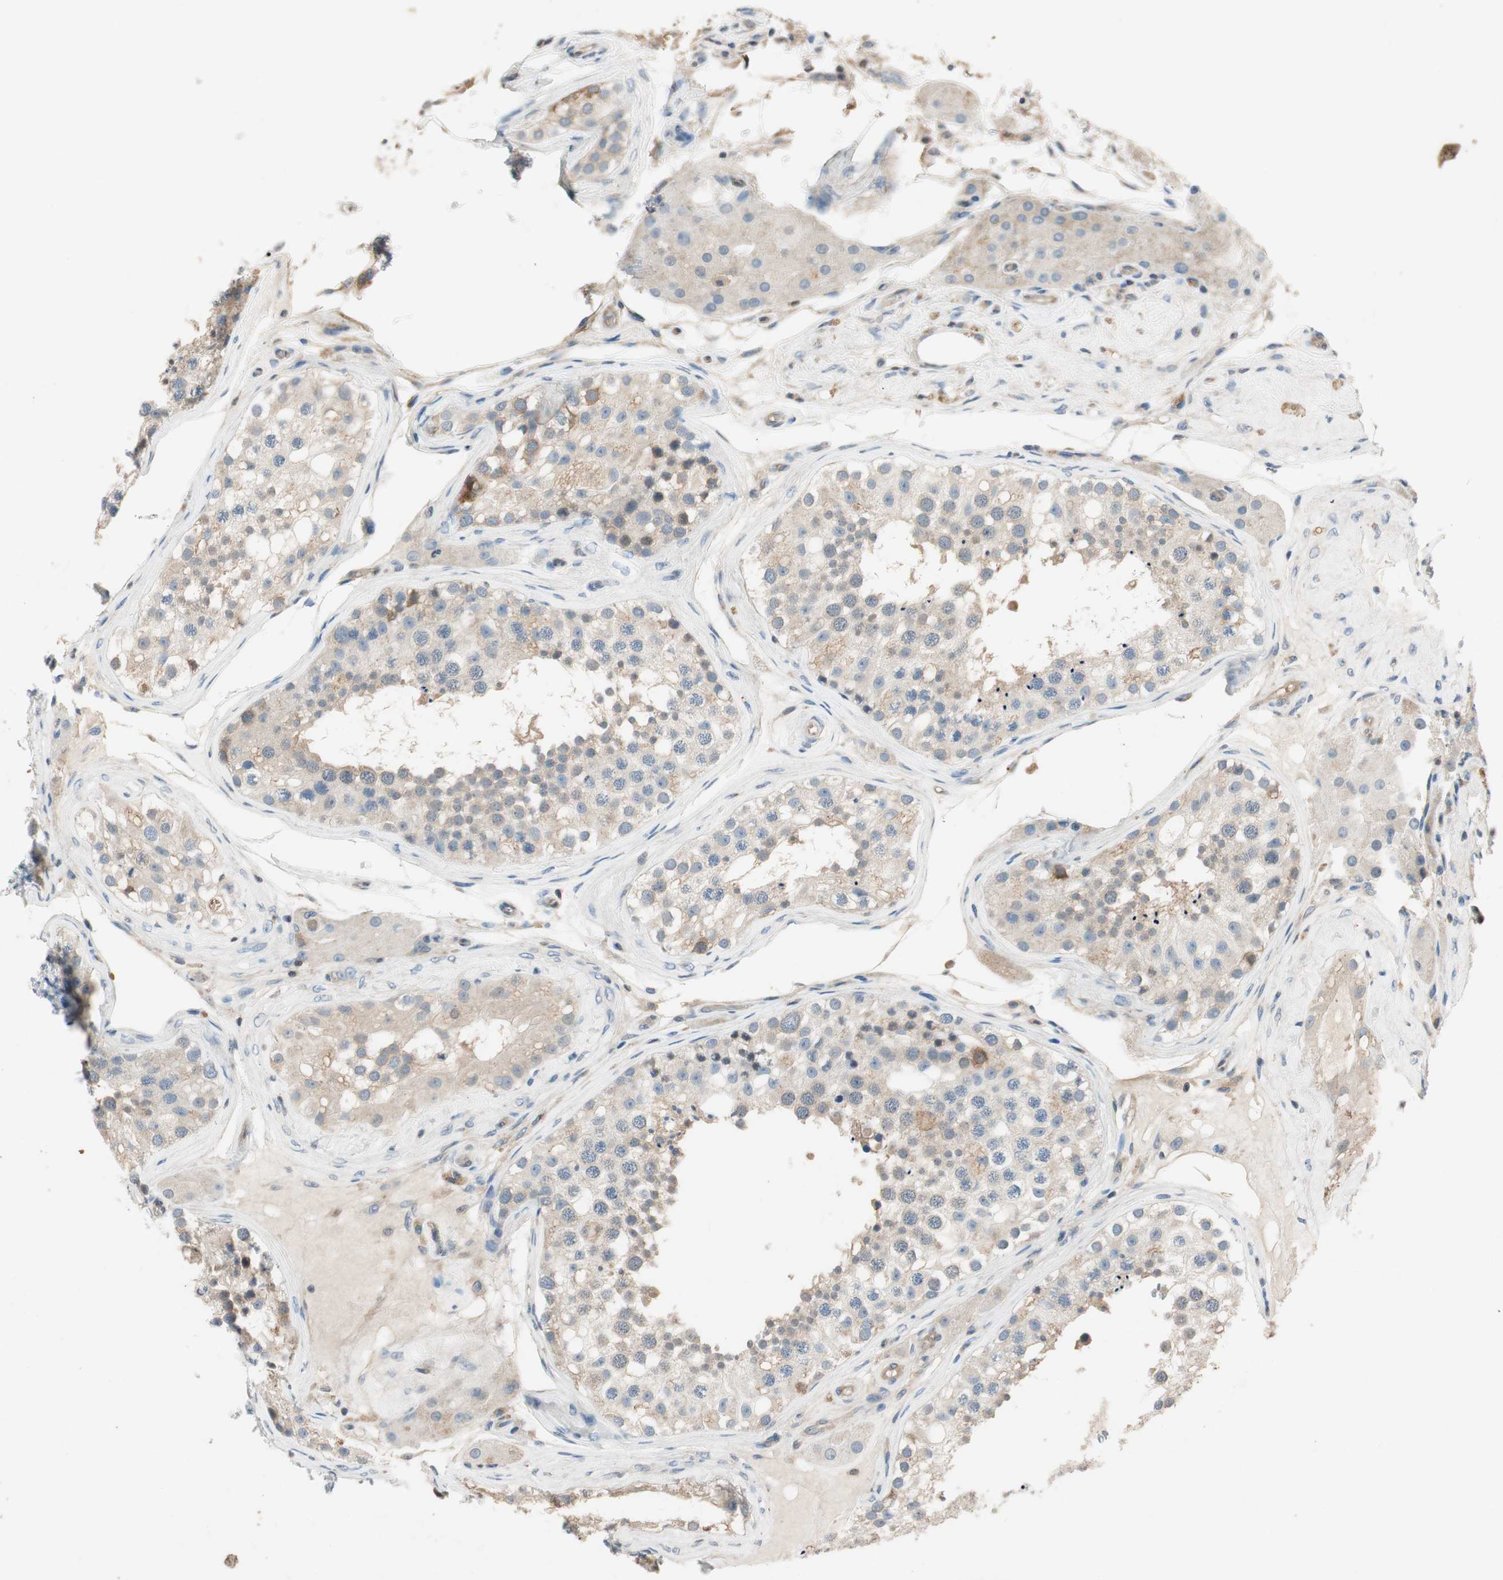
{"staining": {"intensity": "moderate", "quantity": "<25%", "location": "cytoplasmic/membranous"}, "tissue": "testis", "cell_type": "Cells in seminiferous ducts", "image_type": "normal", "snomed": [{"axis": "morphology", "description": "Normal tissue, NOS"}, {"axis": "topography", "description": "Testis"}], "caption": "Immunohistochemical staining of normal testis reveals low levels of moderate cytoplasmic/membranous staining in approximately <25% of cells in seminiferous ducts.", "gene": "SERPINB5", "patient": {"sex": "male", "age": 68}}